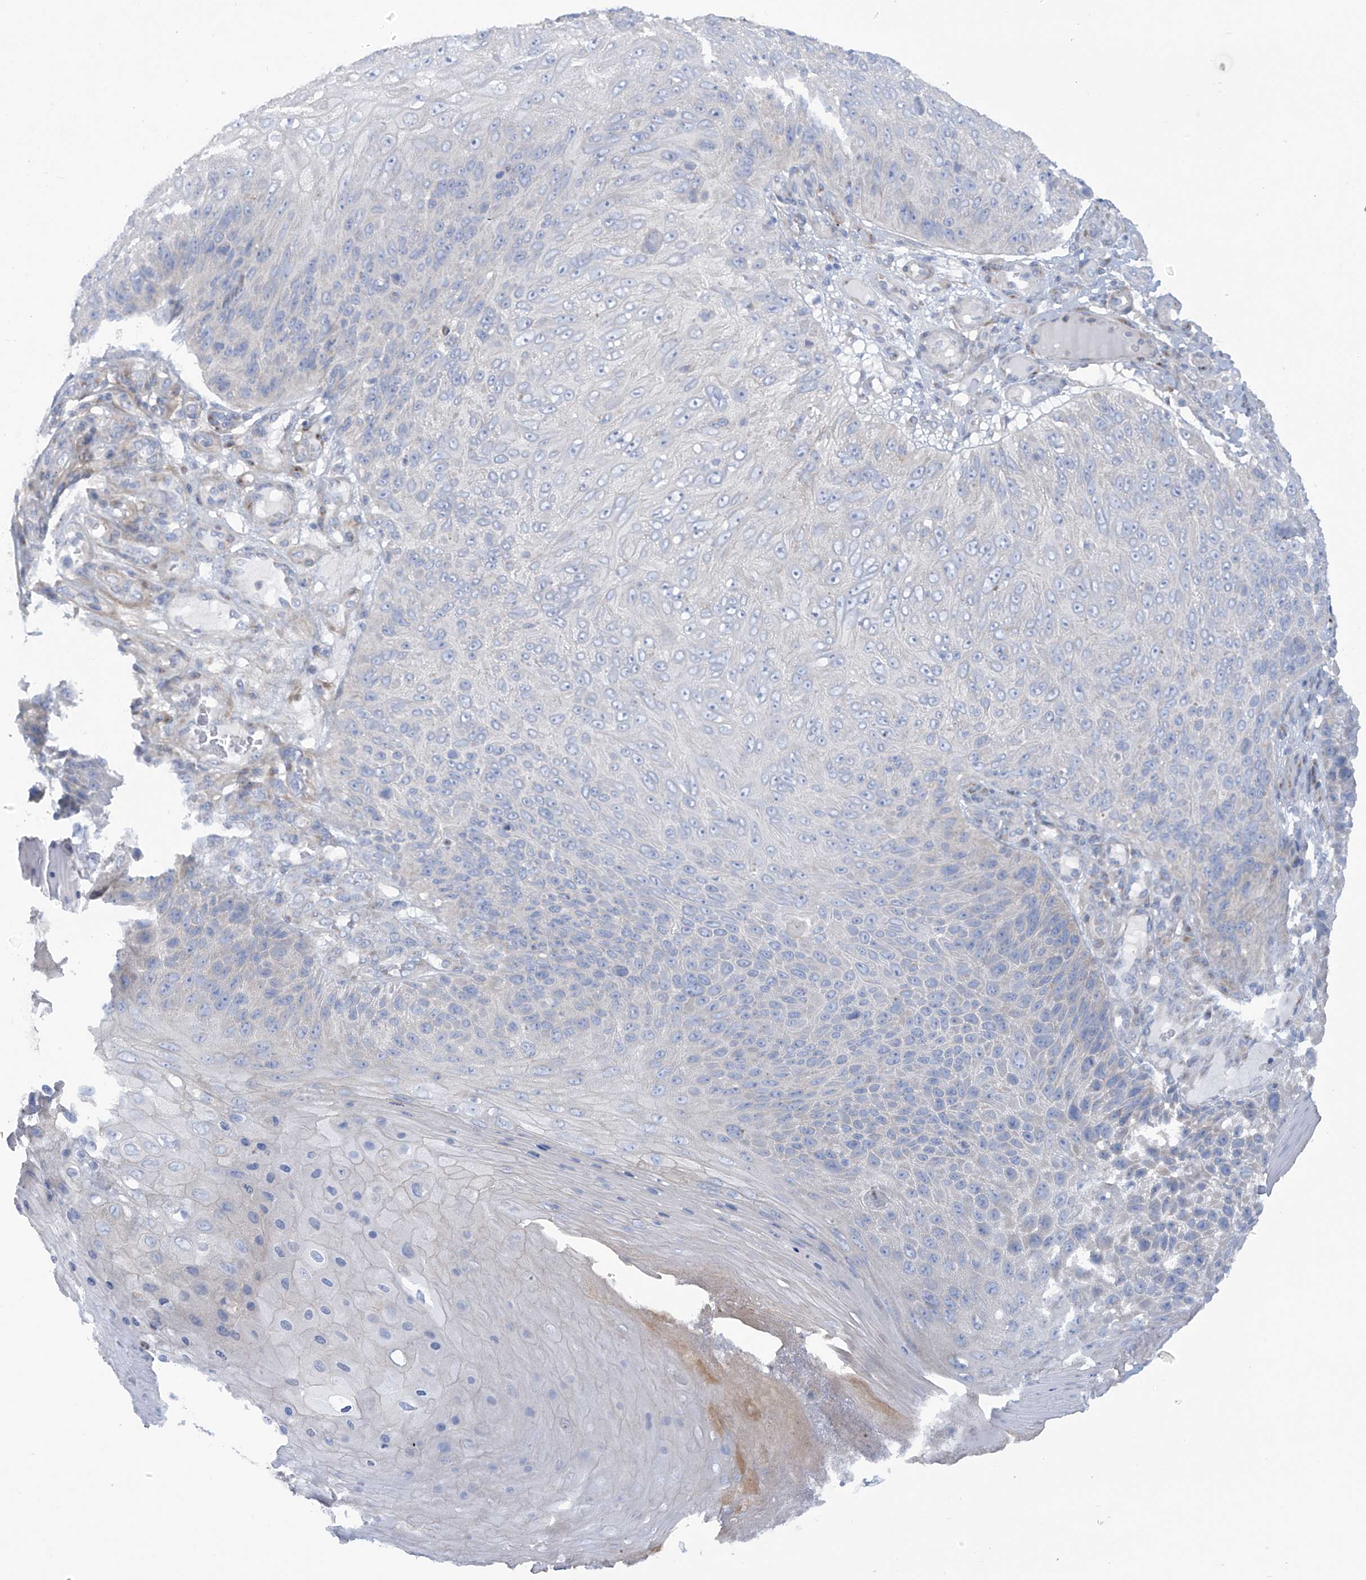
{"staining": {"intensity": "negative", "quantity": "none", "location": "none"}, "tissue": "skin cancer", "cell_type": "Tumor cells", "image_type": "cancer", "snomed": [{"axis": "morphology", "description": "Squamous cell carcinoma, NOS"}, {"axis": "topography", "description": "Skin"}], "caption": "An image of skin cancer (squamous cell carcinoma) stained for a protein displays no brown staining in tumor cells. Brightfield microscopy of IHC stained with DAB (3,3'-diaminobenzidine) (brown) and hematoxylin (blue), captured at high magnification.", "gene": "TRMT2B", "patient": {"sex": "female", "age": 88}}